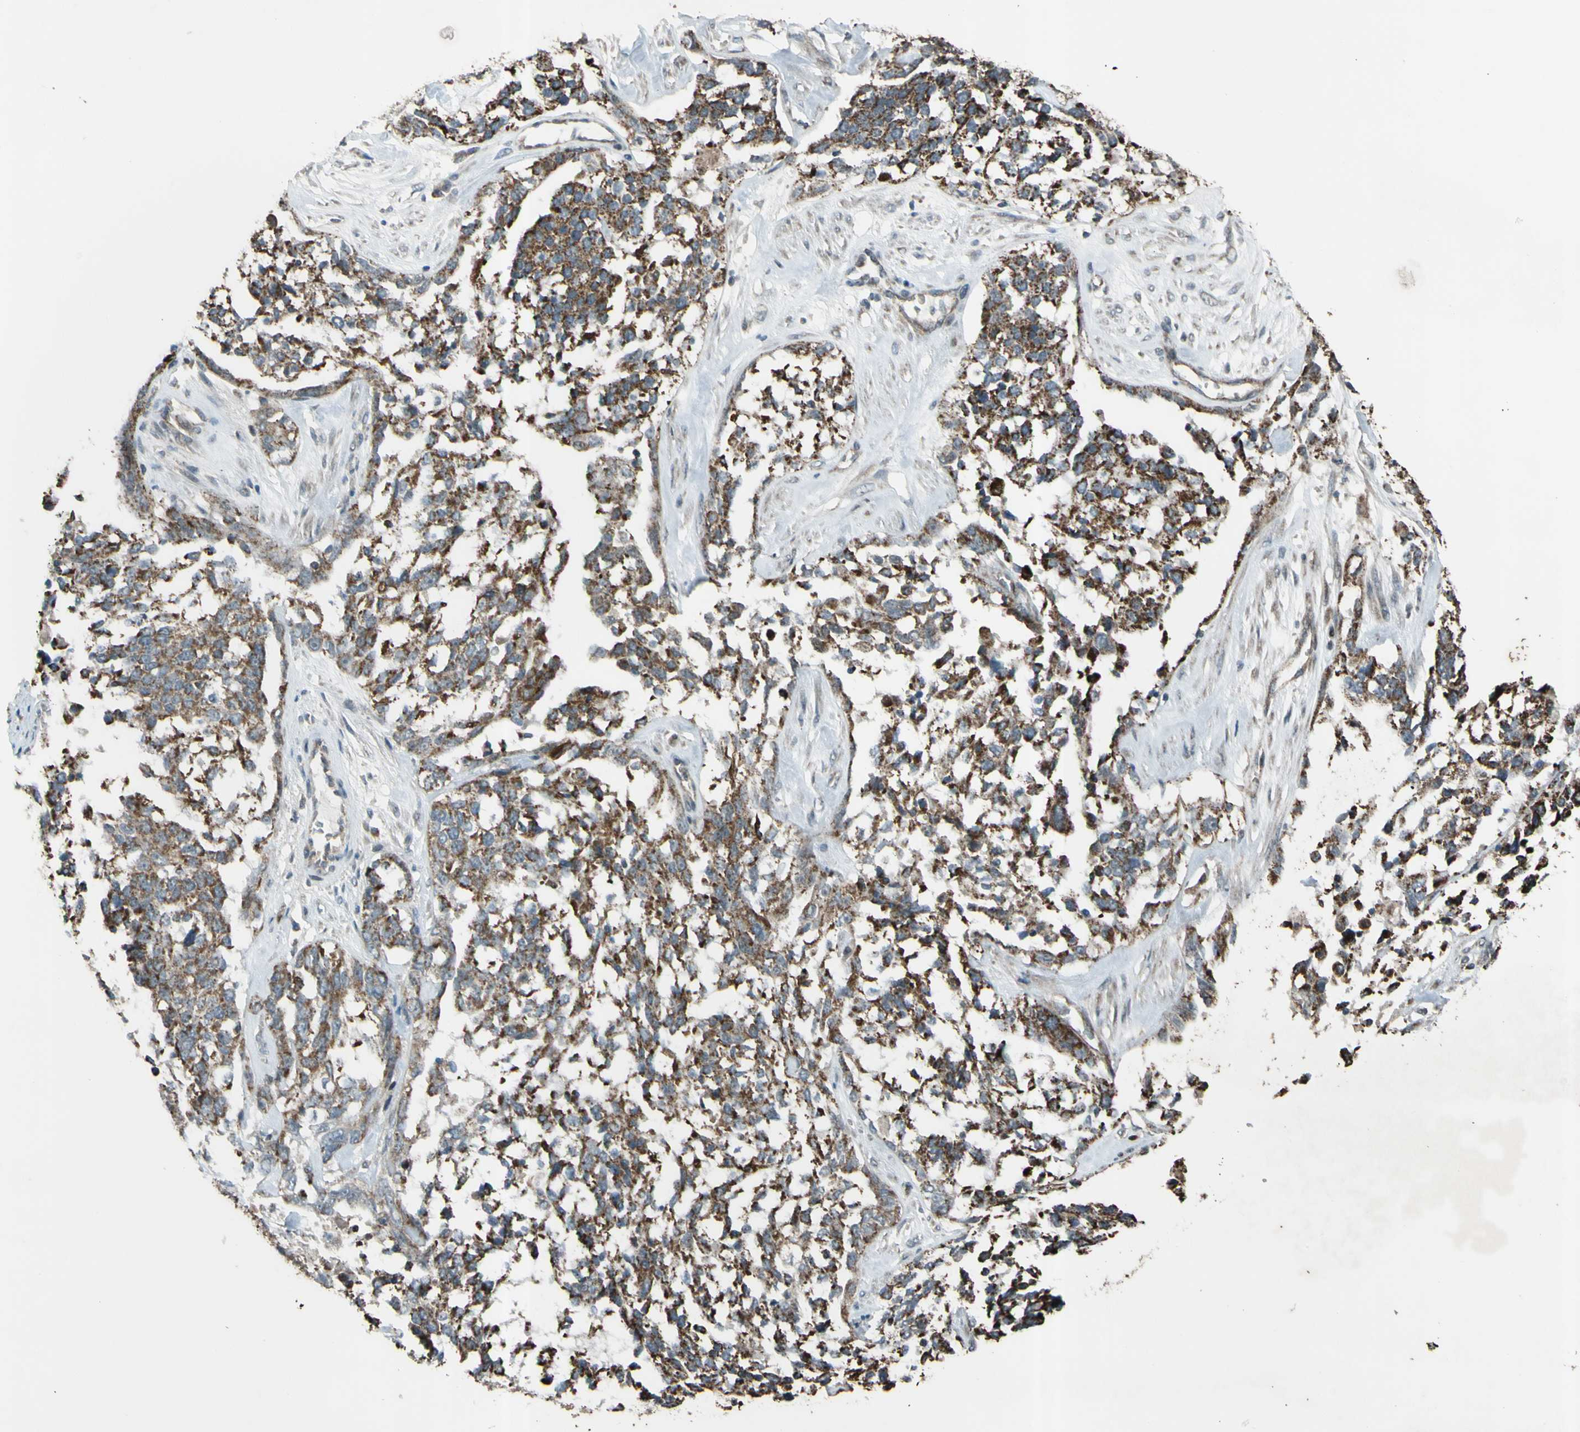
{"staining": {"intensity": "moderate", "quantity": ">75%", "location": "cytoplasmic/membranous"}, "tissue": "ovarian cancer", "cell_type": "Tumor cells", "image_type": "cancer", "snomed": [{"axis": "morphology", "description": "Cystadenocarcinoma, serous, NOS"}, {"axis": "topography", "description": "Ovary"}], "caption": "DAB immunohistochemical staining of ovarian cancer (serous cystadenocarcinoma) displays moderate cytoplasmic/membranous protein positivity in approximately >75% of tumor cells. (brown staining indicates protein expression, while blue staining denotes nuclei).", "gene": "ACOT8", "patient": {"sex": "female", "age": 44}}